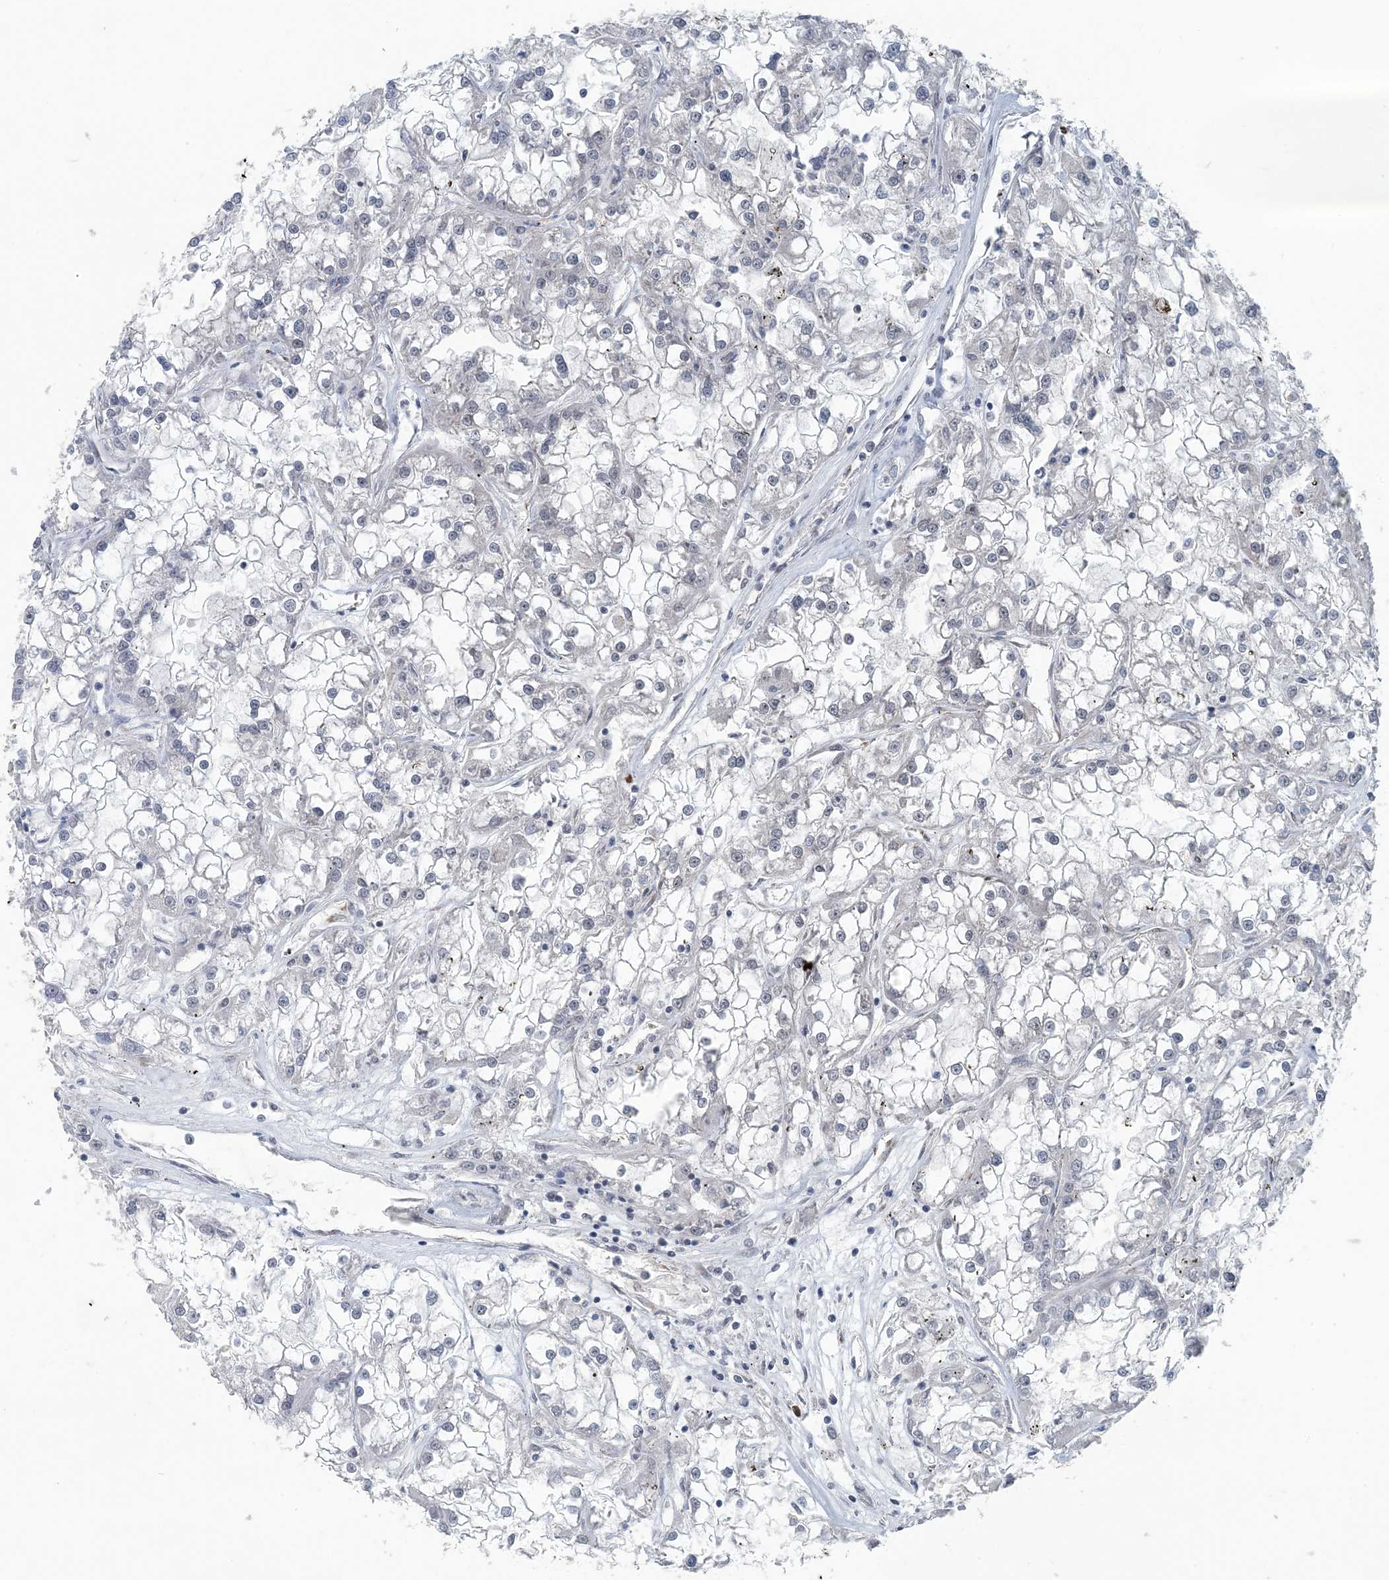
{"staining": {"intensity": "negative", "quantity": "none", "location": "none"}, "tissue": "renal cancer", "cell_type": "Tumor cells", "image_type": "cancer", "snomed": [{"axis": "morphology", "description": "Adenocarcinoma, NOS"}, {"axis": "topography", "description": "Kidney"}], "caption": "Immunohistochemistry (IHC) of human renal cancer (adenocarcinoma) displays no positivity in tumor cells.", "gene": "MBD2", "patient": {"sex": "female", "age": 52}}